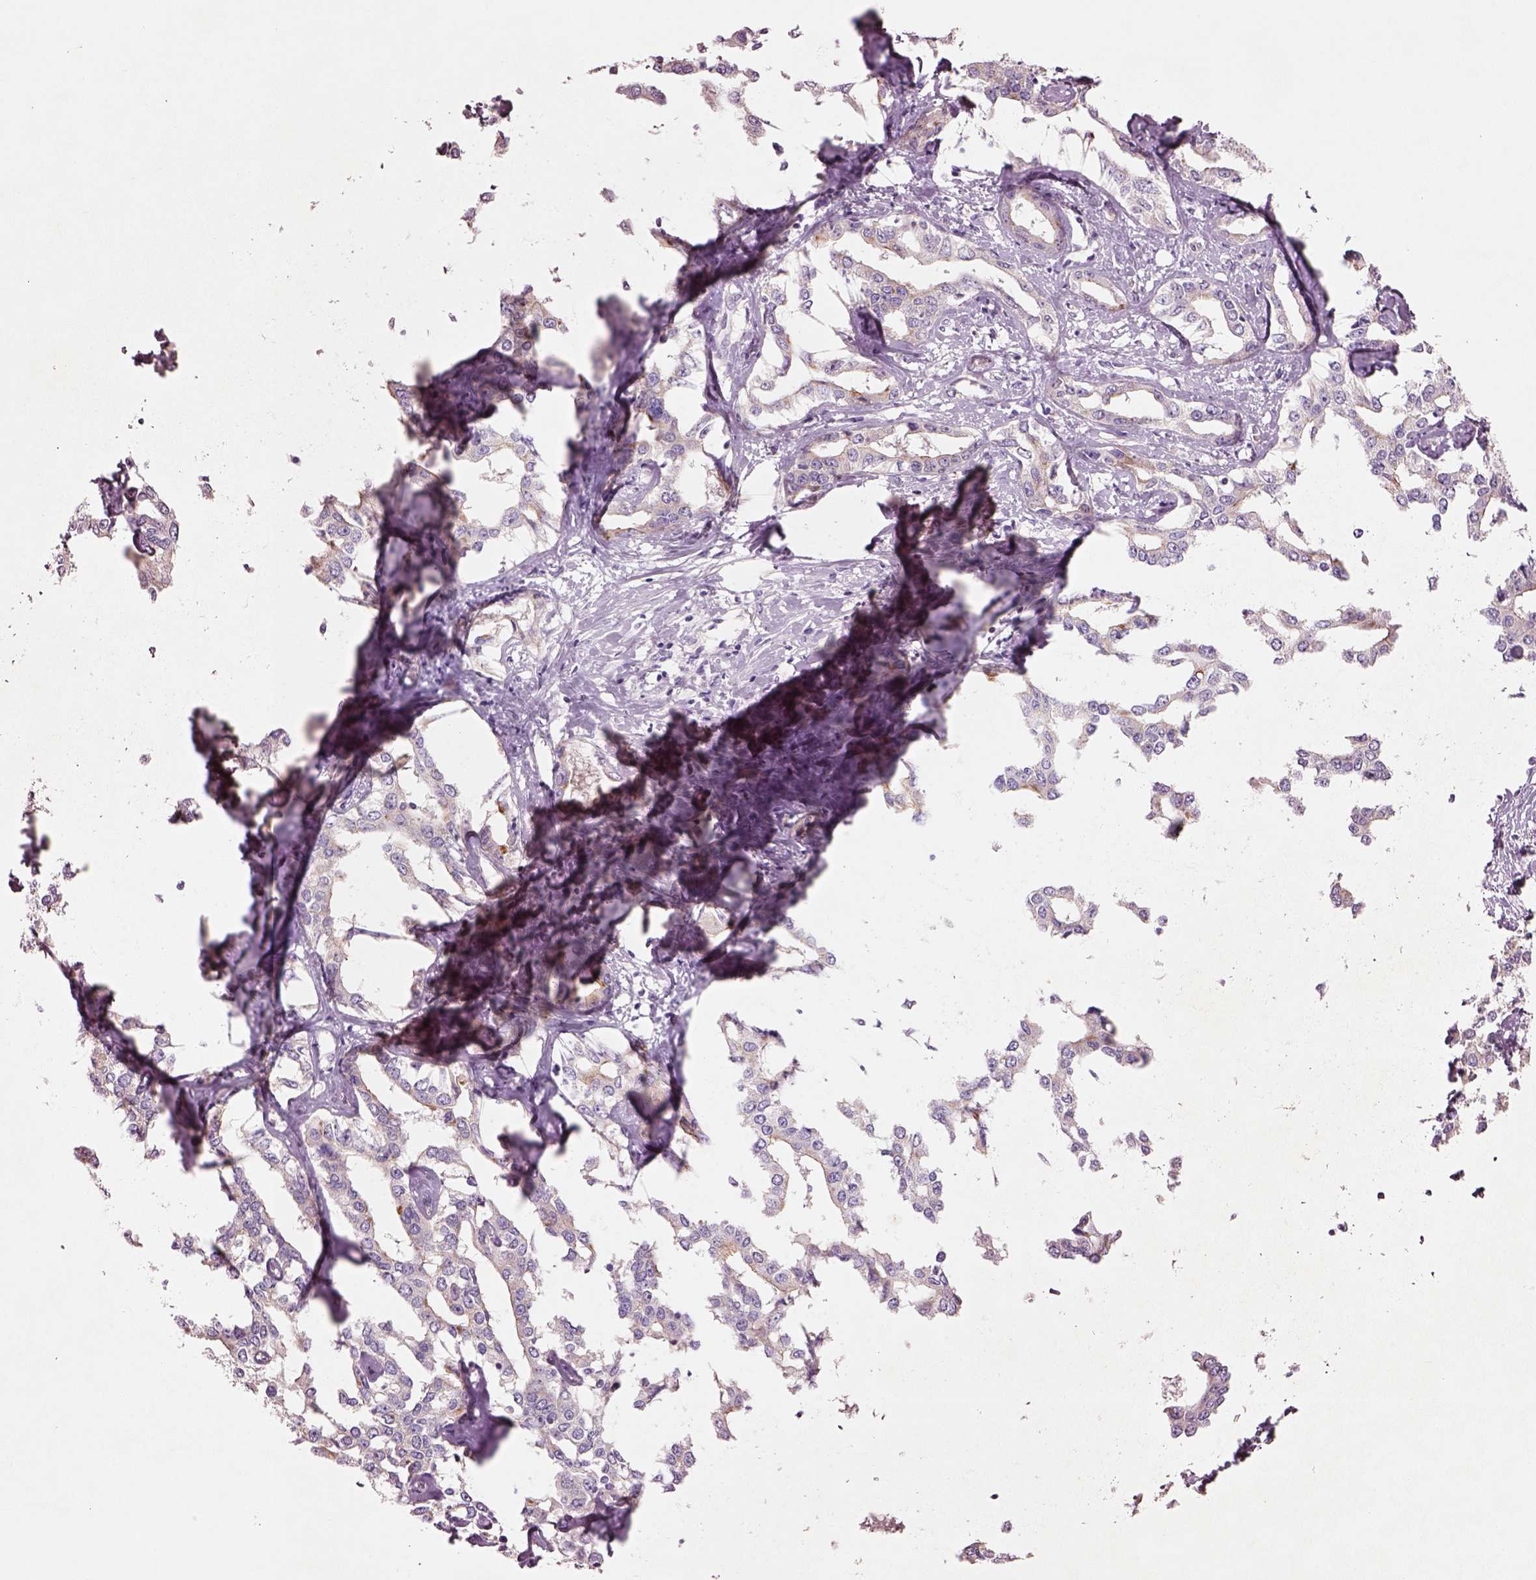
{"staining": {"intensity": "negative", "quantity": "none", "location": "none"}, "tissue": "liver cancer", "cell_type": "Tumor cells", "image_type": "cancer", "snomed": [{"axis": "morphology", "description": "Cholangiocarcinoma"}, {"axis": "topography", "description": "Liver"}], "caption": "Liver cholangiocarcinoma was stained to show a protein in brown. There is no significant expression in tumor cells.", "gene": "DUOXA2", "patient": {"sex": "male", "age": 59}}